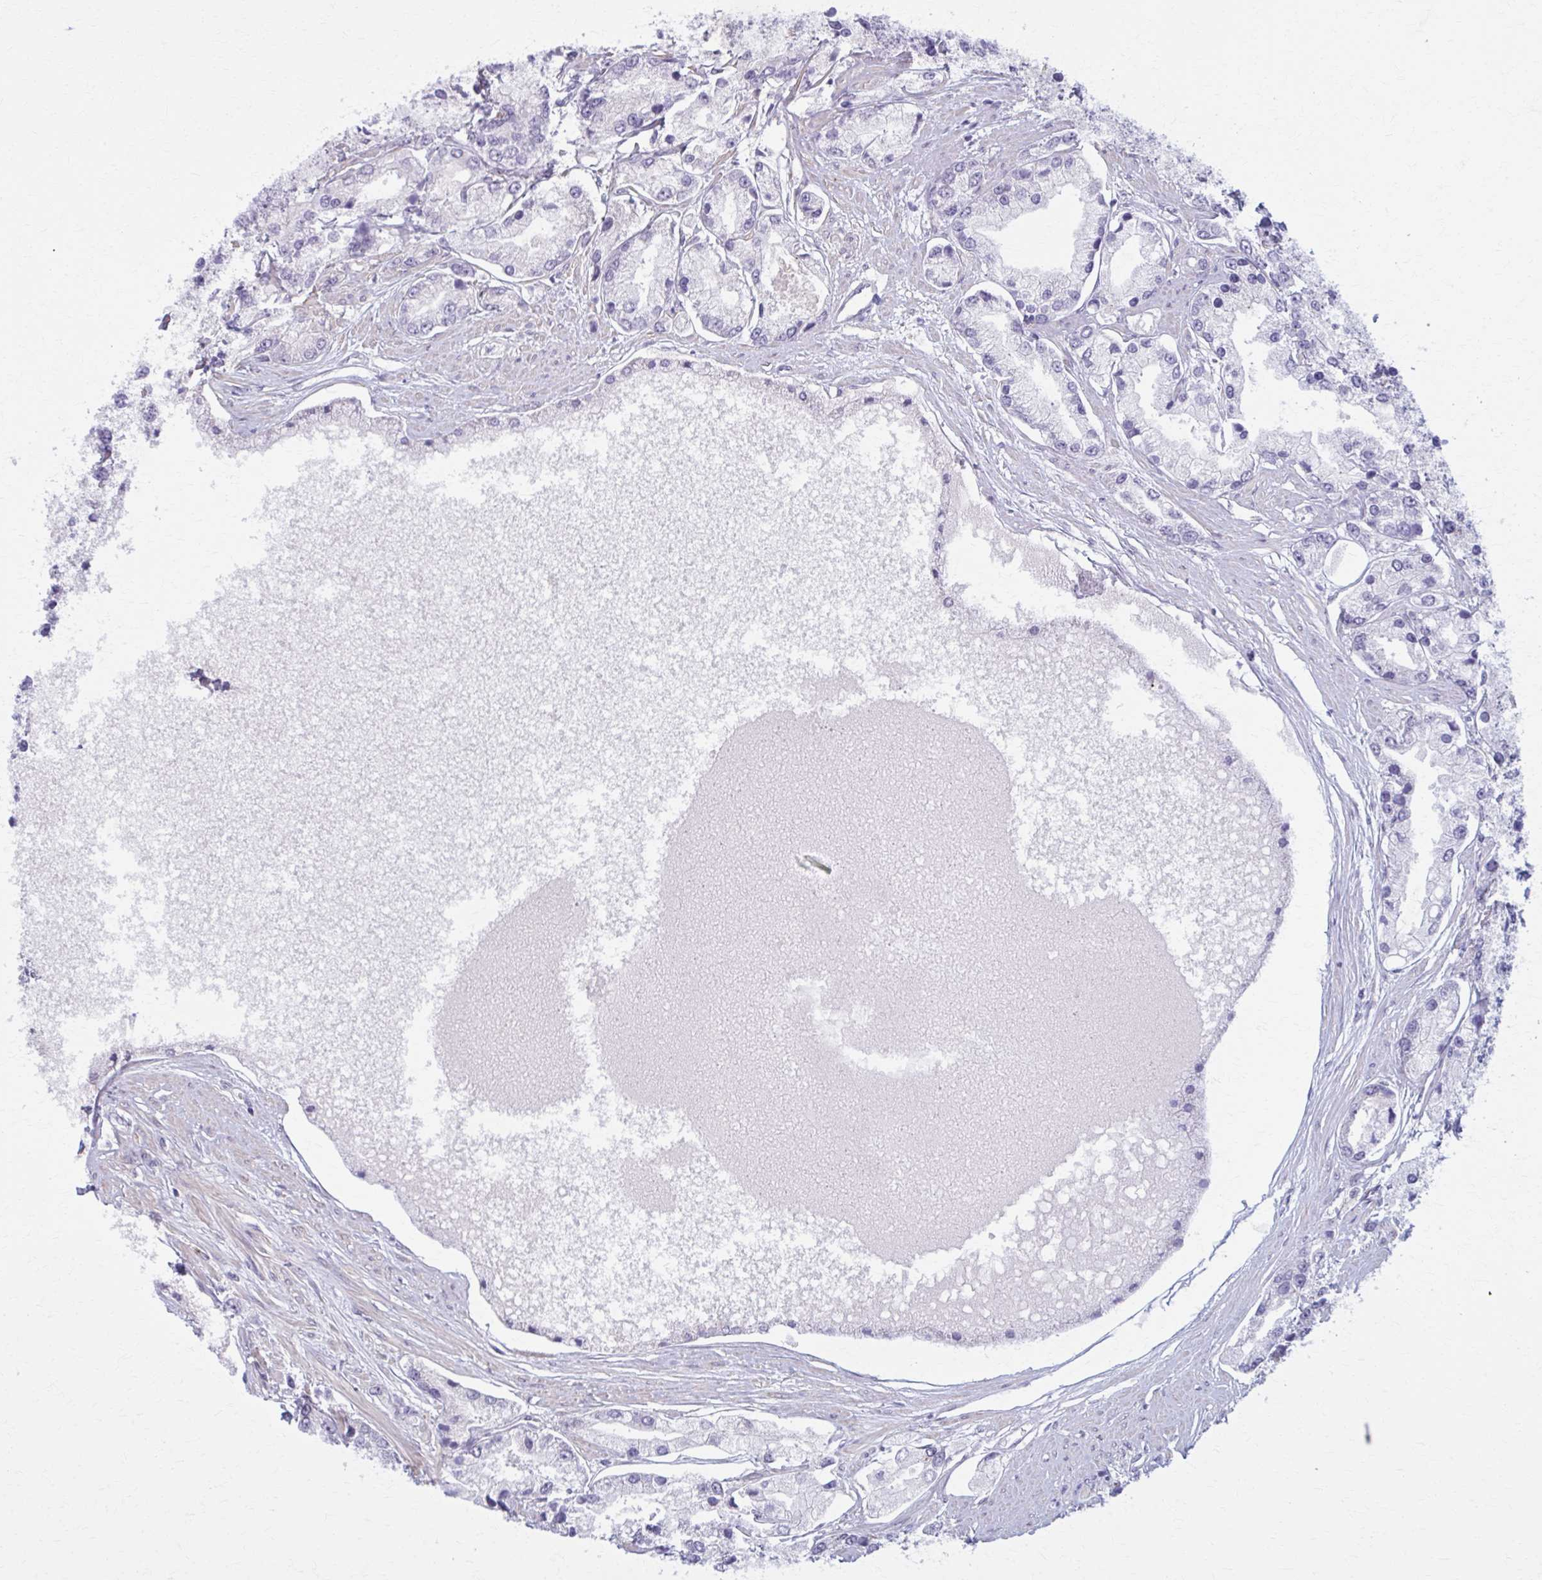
{"staining": {"intensity": "negative", "quantity": "none", "location": "none"}, "tissue": "prostate cancer", "cell_type": "Tumor cells", "image_type": "cancer", "snomed": [{"axis": "morphology", "description": "Adenocarcinoma, High grade"}, {"axis": "topography", "description": "Prostate"}], "caption": "This photomicrograph is of prostate cancer stained with immunohistochemistry (IHC) to label a protein in brown with the nuclei are counter-stained blue. There is no positivity in tumor cells.", "gene": "NUMBL", "patient": {"sex": "male", "age": 66}}